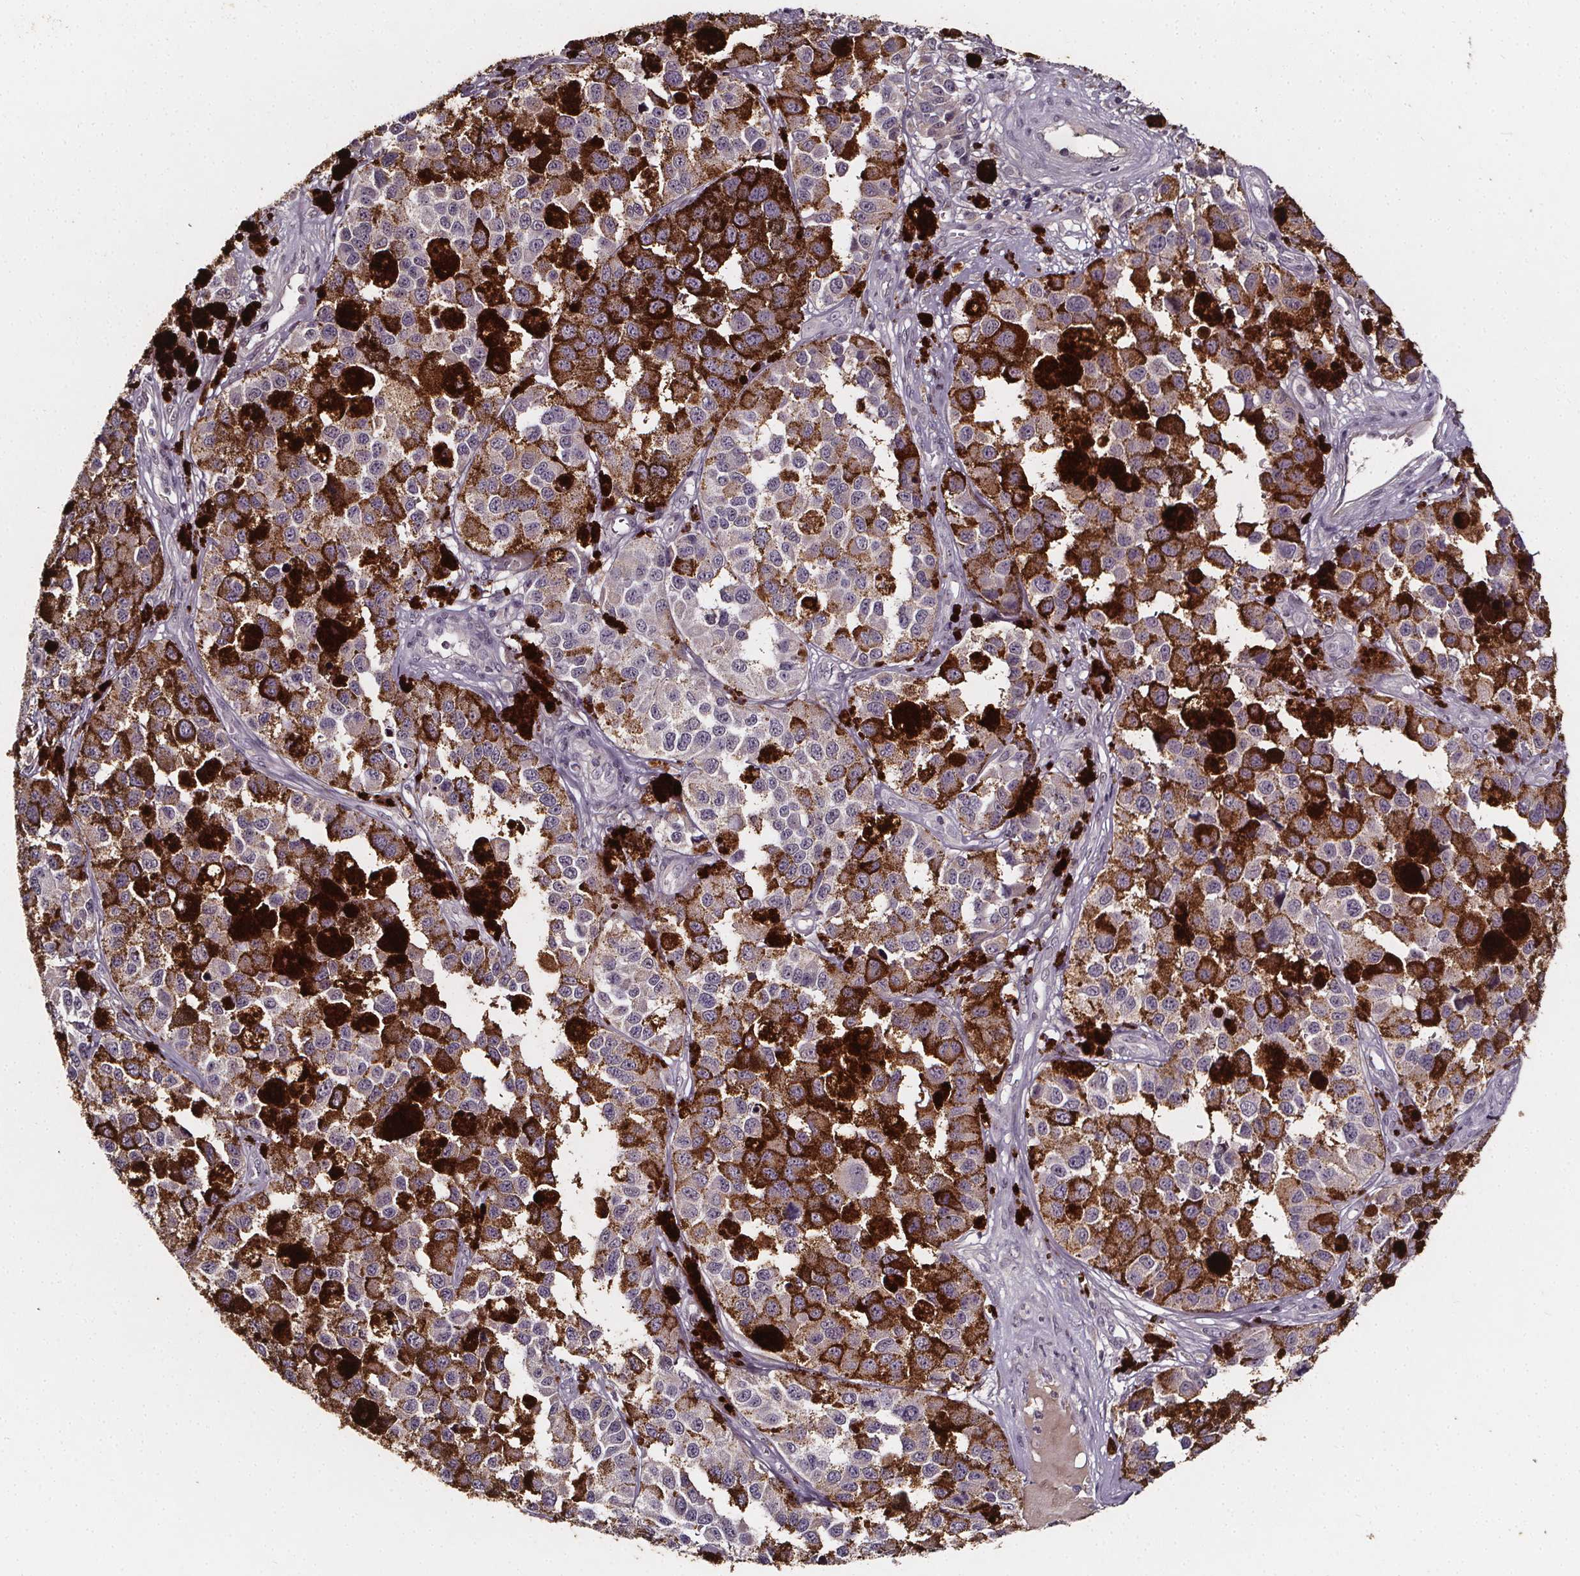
{"staining": {"intensity": "weak", "quantity": "<25%", "location": "cytoplasmic/membranous"}, "tissue": "melanoma", "cell_type": "Tumor cells", "image_type": "cancer", "snomed": [{"axis": "morphology", "description": "Malignant melanoma, NOS"}, {"axis": "topography", "description": "Skin"}], "caption": "Human melanoma stained for a protein using IHC shows no positivity in tumor cells.", "gene": "SPAG8", "patient": {"sex": "female", "age": 58}}